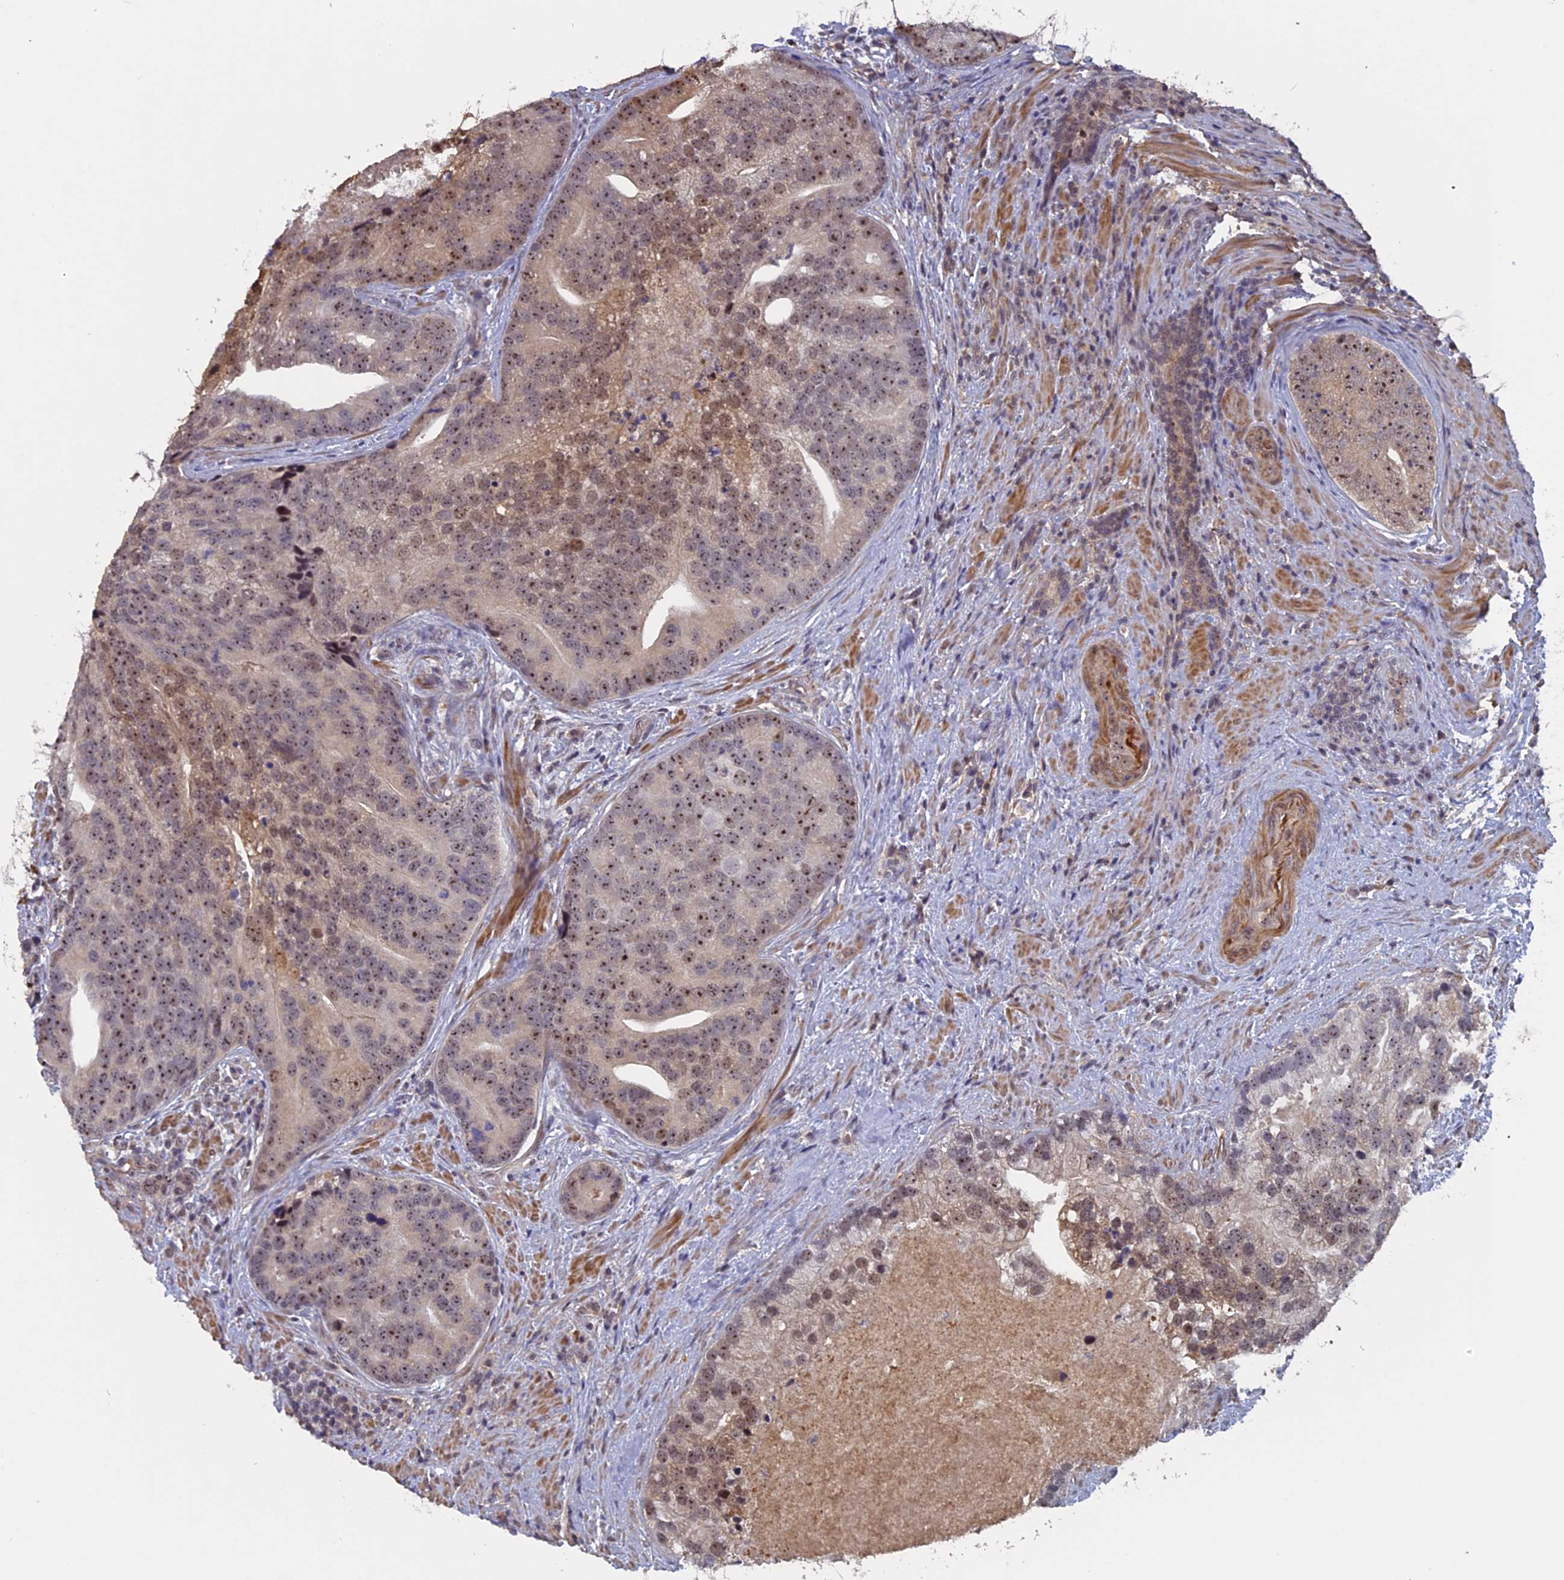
{"staining": {"intensity": "moderate", "quantity": ">75%", "location": "cytoplasmic/membranous,nuclear"}, "tissue": "prostate cancer", "cell_type": "Tumor cells", "image_type": "cancer", "snomed": [{"axis": "morphology", "description": "Adenocarcinoma, High grade"}, {"axis": "topography", "description": "Prostate"}], "caption": "Immunohistochemistry (DAB (3,3'-diaminobenzidine)) staining of human prostate cancer shows moderate cytoplasmic/membranous and nuclear protein expression in about >75% of tumor cells.", "gene": "FAM98C", "patient": {"sex": "male", "age": 62}}